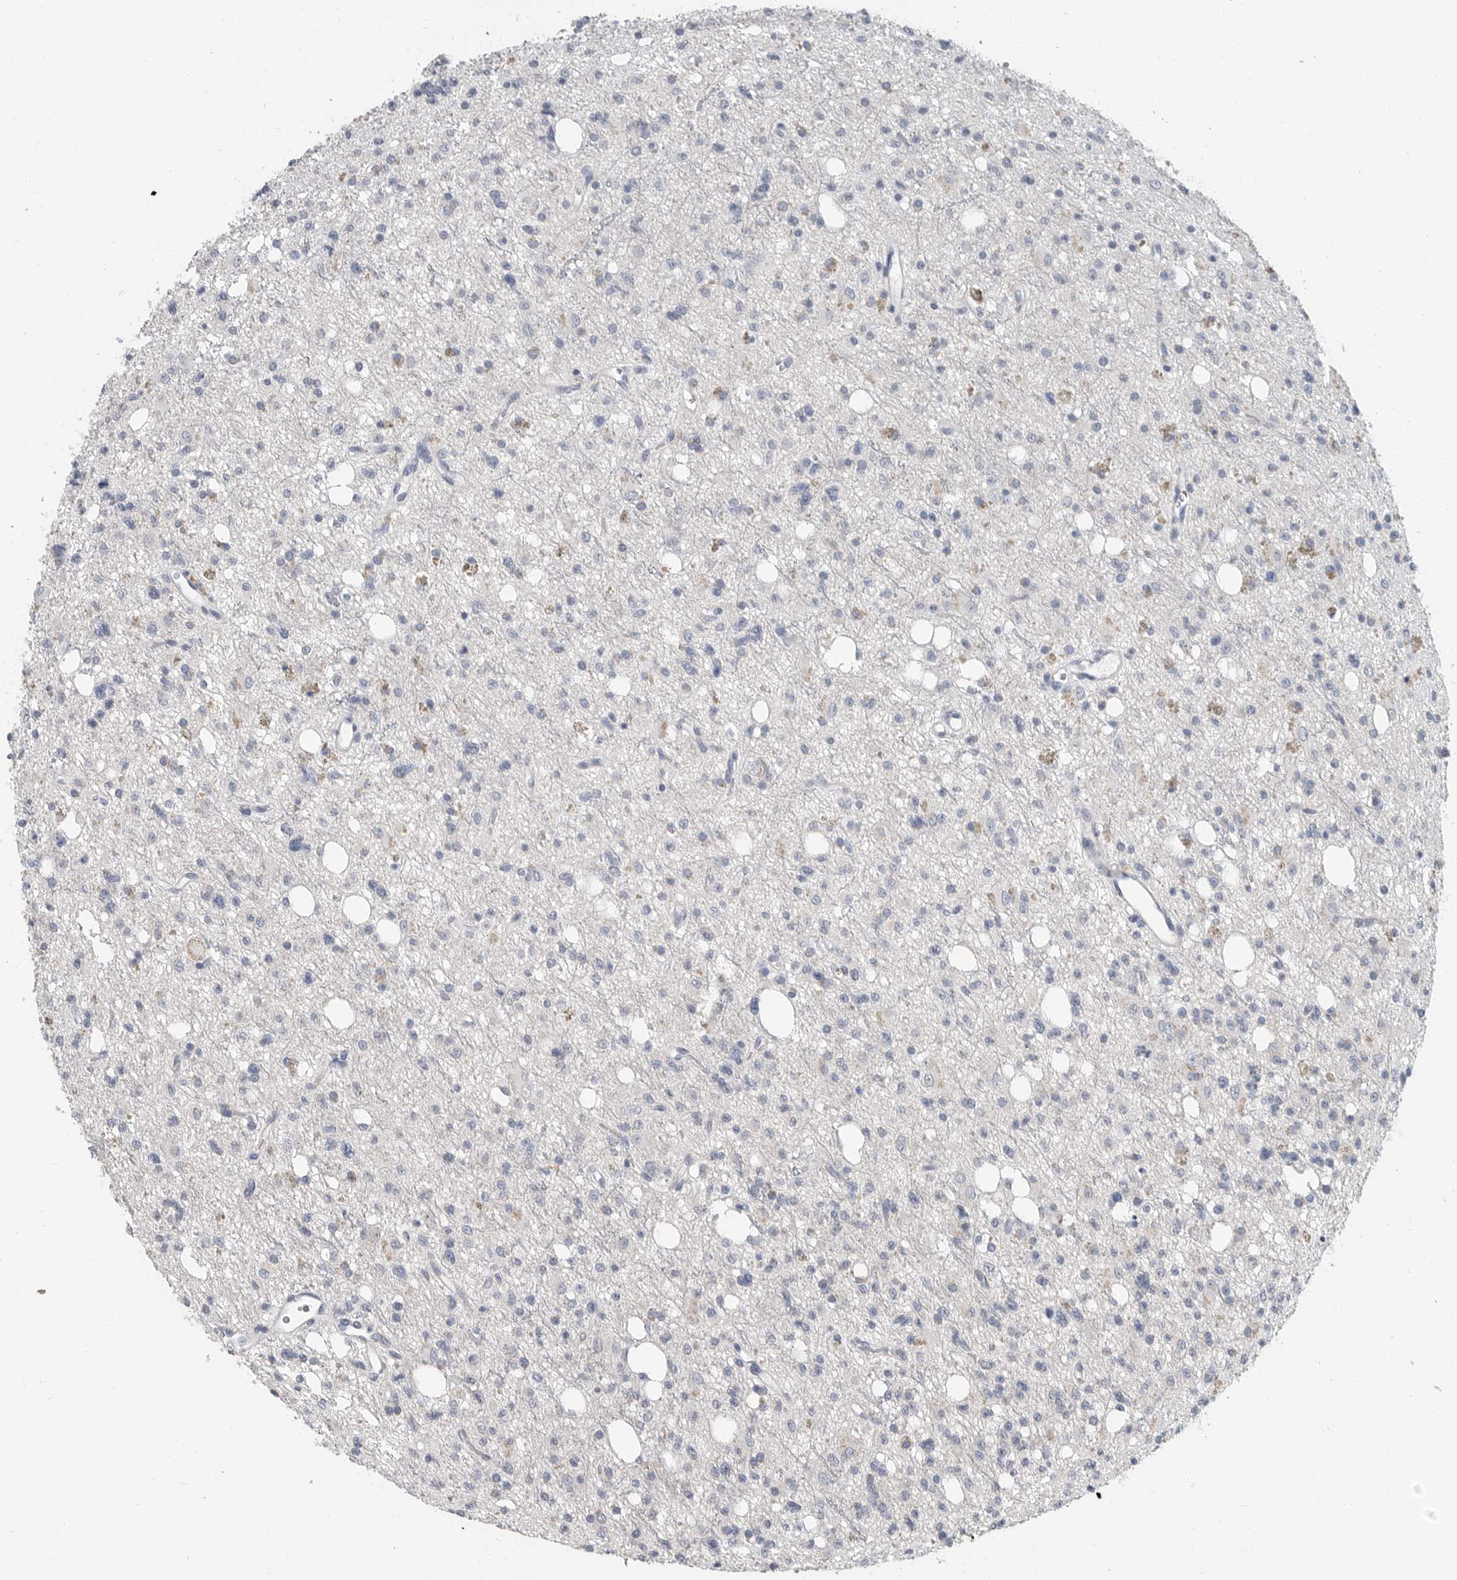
{"staining": {"intensity": "negative", "quantity": "none", "location": "none"}, "tissue": "glioma", "cell_type": "Tumor cells", "image_type": "cancer", "snomed": [{"axis": "morphology", "description": "Glioma, malignant, High grade"}, {"axis": "topography", "description": "Brain"}], "caption": "This is a micrograph of immunohistochemistry (IHC) staining of high-grade glioma (malignant), which shows no positivity in tumor cells. (Stains: DAB immunohistochemistry (IHC) with hematoxylin counter stain, Microscopy: brightfield microscopy at high magnification).", "gene": "PLN", "patient": {"sex": "female", "age": 62}}